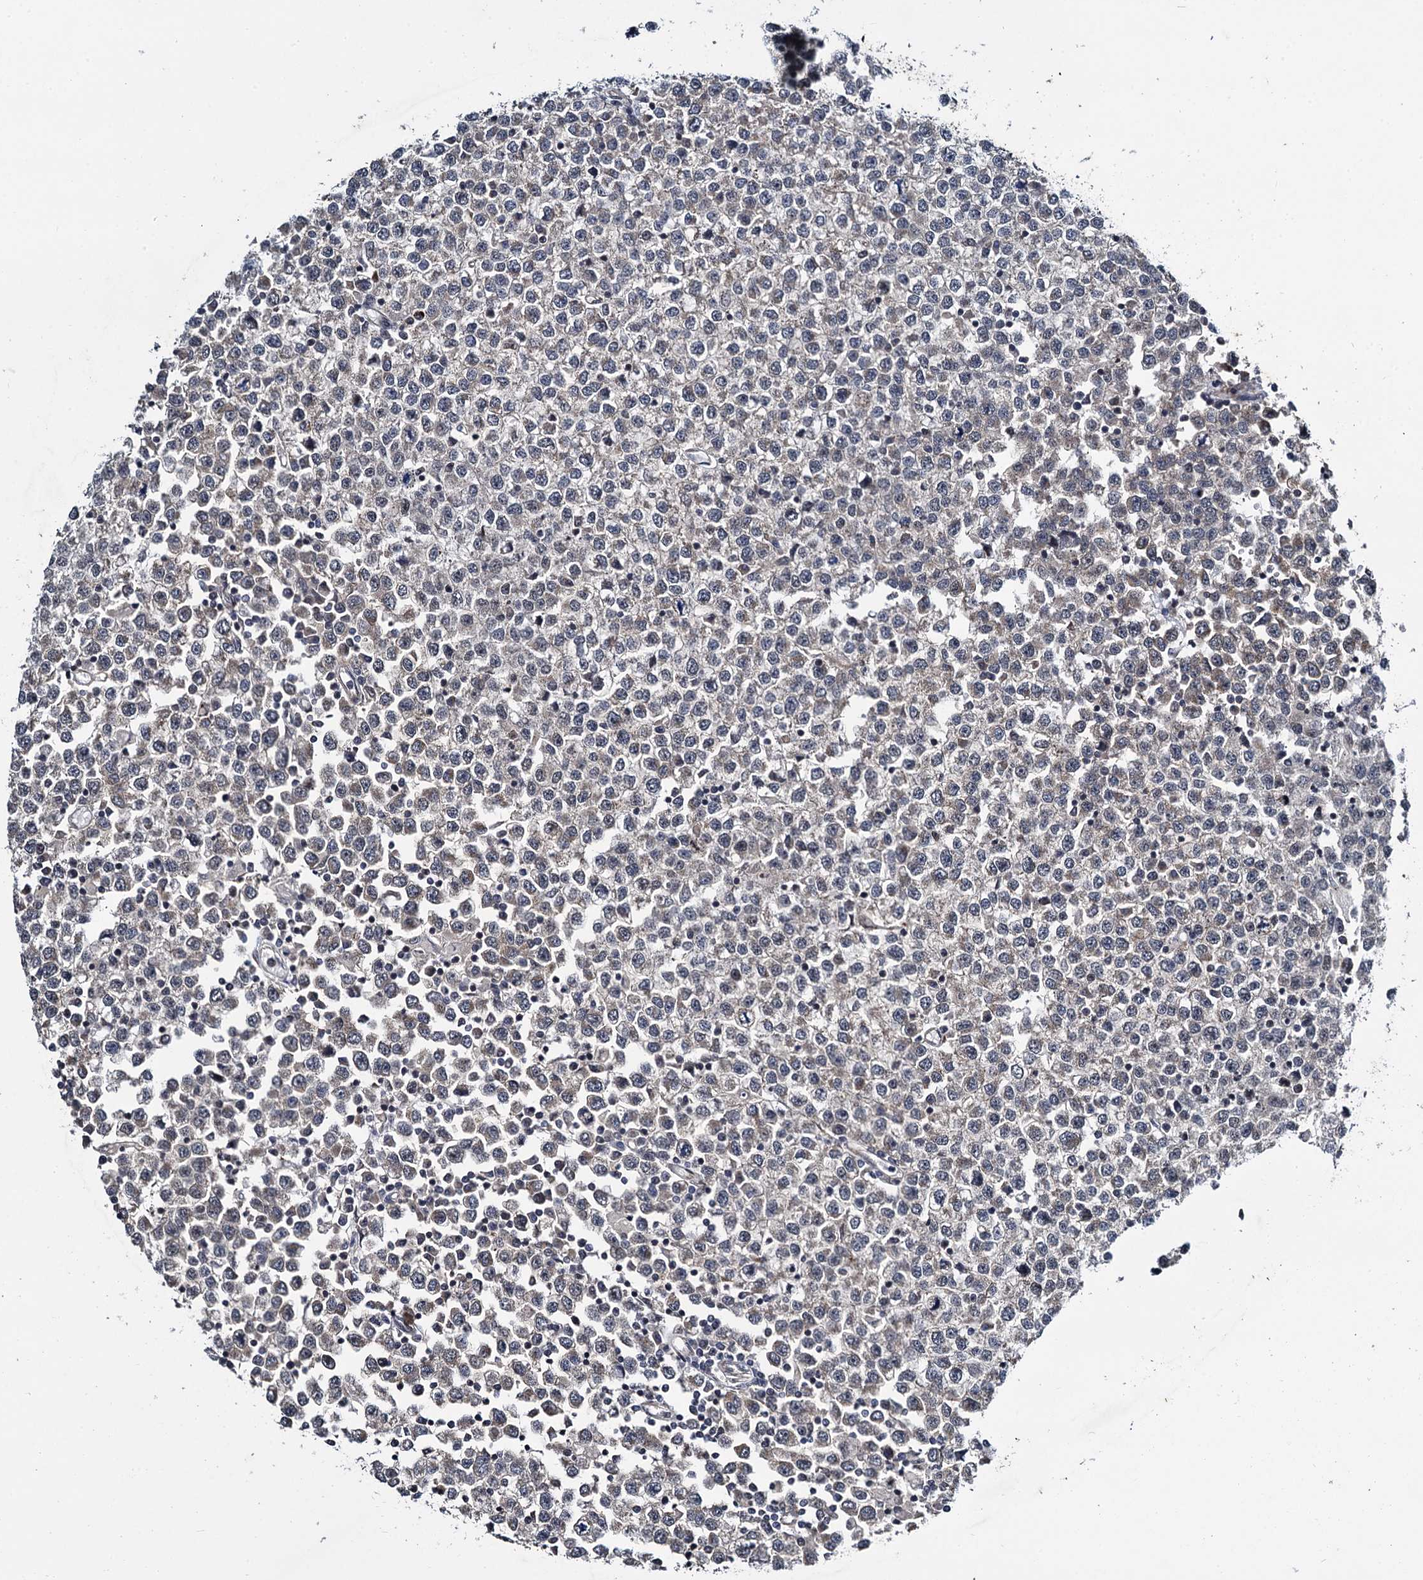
{"staining": {"intensity": "weak", "quantity": "25%-75%", "location": "cytoplasmic/membranous"}, "tissue": "testis cancer", "cell_type": "Tumor cells", "image_type": "cancer", "snomed": [{"axis": "morphology", "description": "Seminoma, NOS"}, {"axis": "topography", "description": "Testis"}], "caption": "Immunohistochemistry of testis seminoma demonstrates low levels of weak cytoplasmic/membranous expression in approximately 25%-75% of tumor cells.", "gene": "ARHGAP42", "patient": {"sex": "male", "age": 65}}